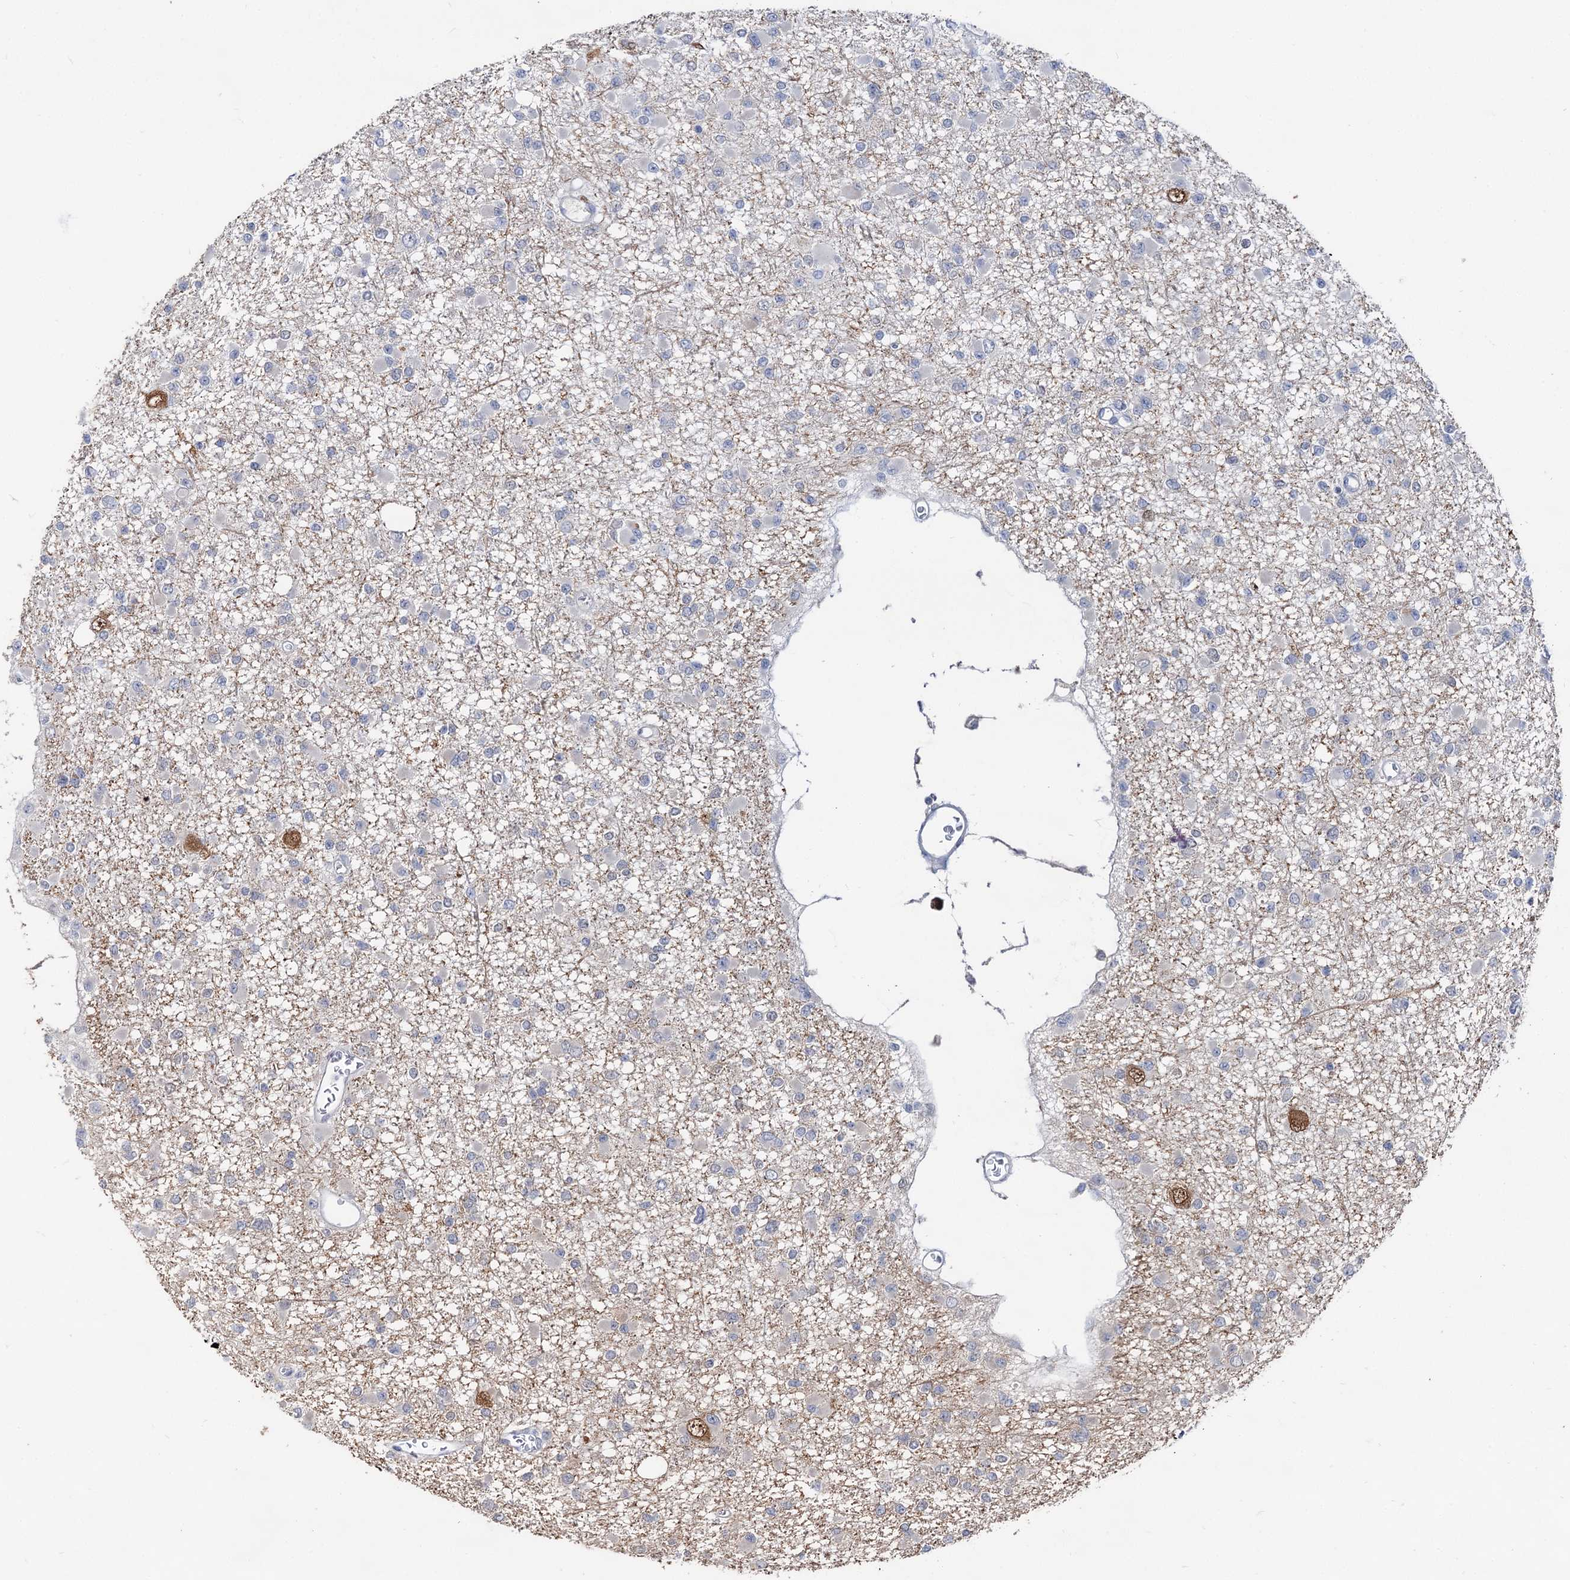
{"staining": {"intensity": "negative", "quantity": "none", "location": "none"}, "tissue": "glioma", "cell_type": "Tumor cells", "image_type": "cancer", "snomed": [{"axis": "morphology", "description": "Glioma, malignant, Low grade"}, {"axis": "topography", "description": "Brain"}], "caption": "Malignant glioma (low-grade) stained for a protein using IHC exhibits no expression tumor cells.", "gene": "CAPRIN2", "patient": {"sex": "female", "age": 22}}